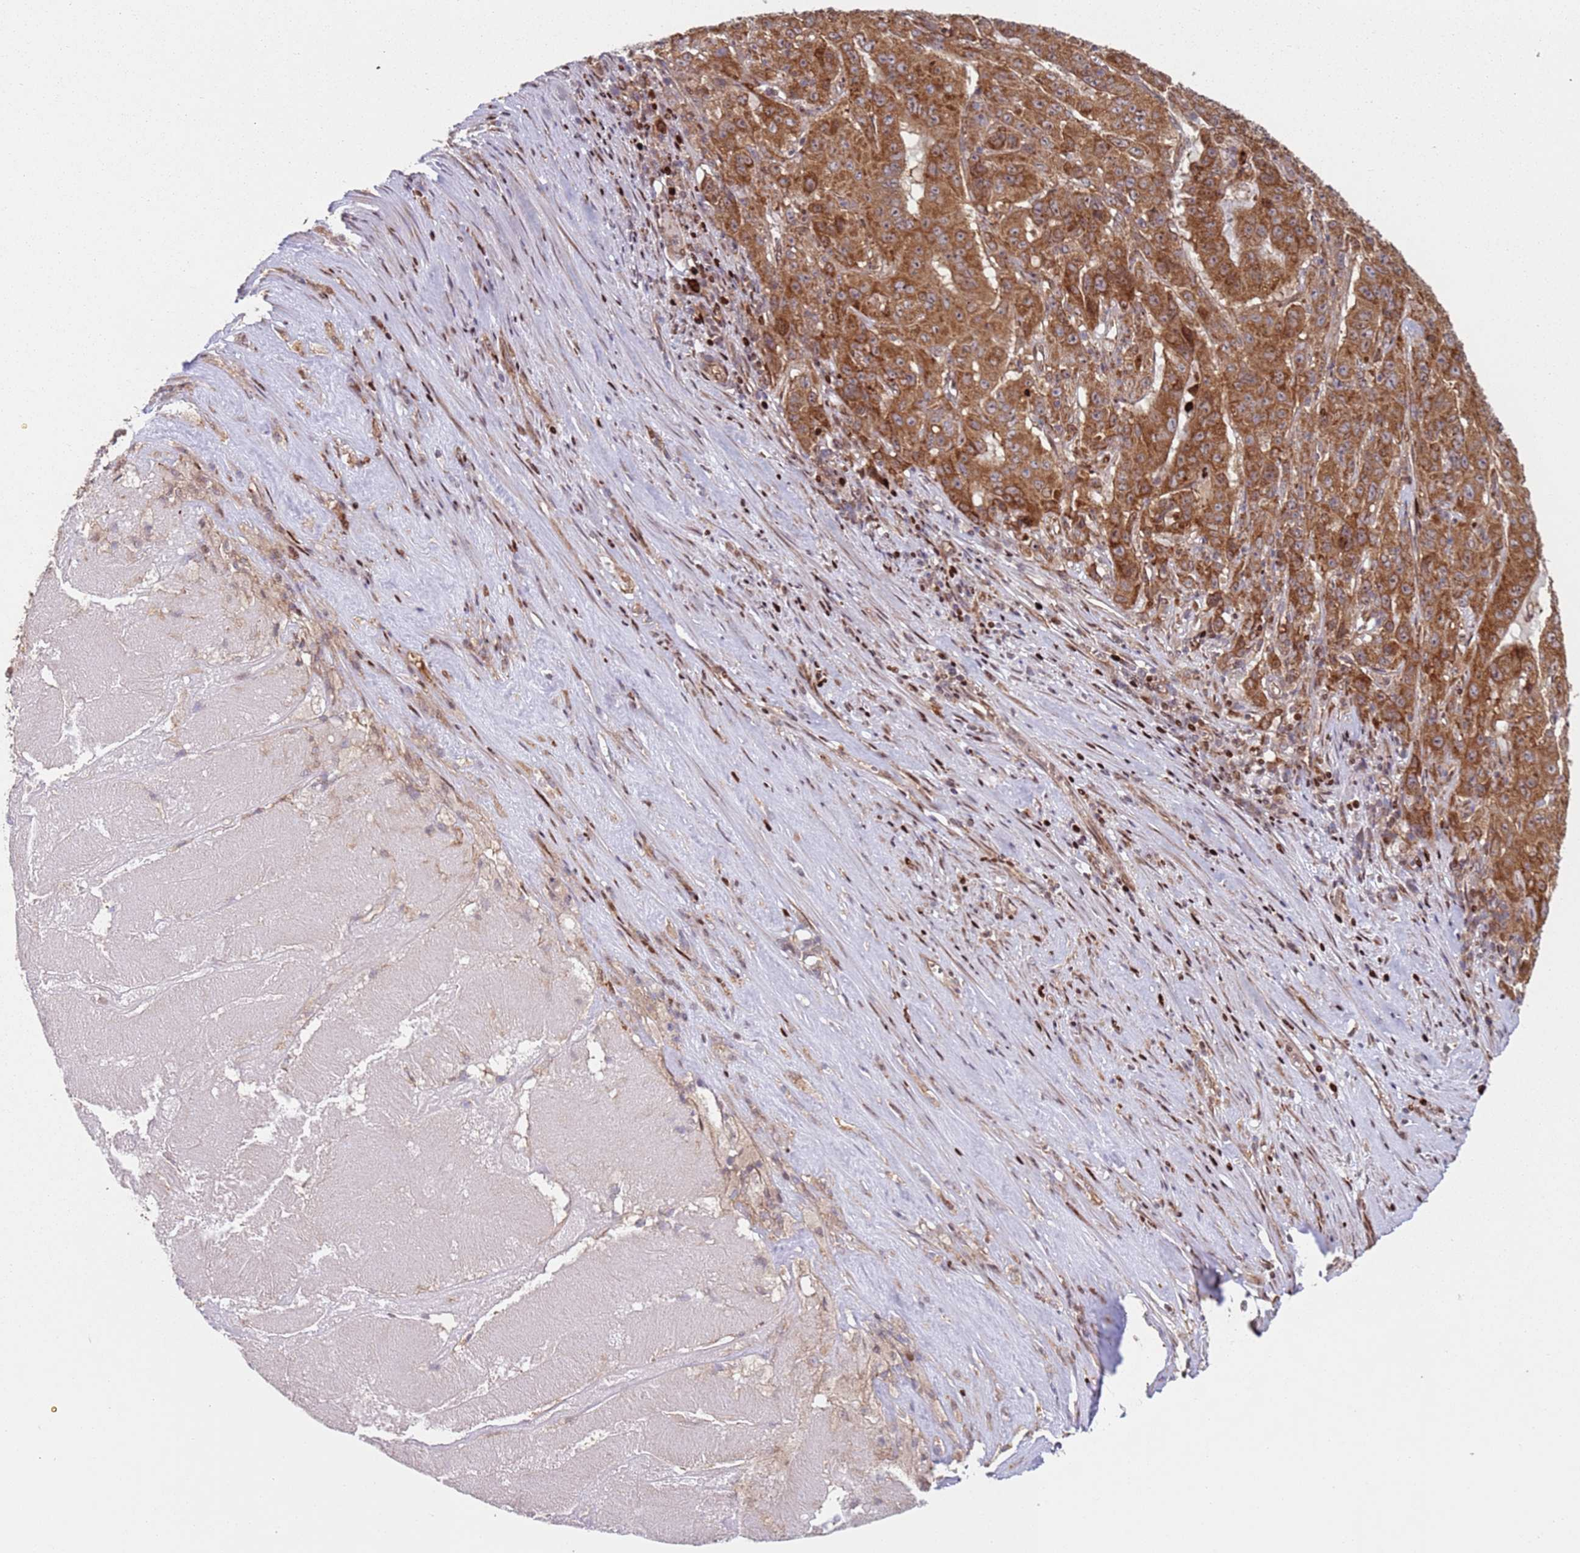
{"staining": {"intensity": "strong", "quantity": ">75%", "location": "cytoplasmic/membranous"}, "tissue": "pancreatic cancer", "cell_type": "Tumor cells", "image_type": "cancer", "snomed": [{"axis": "morphology", "description": "Adenocarcinoma, NOS"}, {"axis": "topography", "description": "Pancreas"}], "caption": "Immunohistochemical staining of human pancreatic adenocarcinoma displays strong cytoplasmic/membranous protein expression in about >75% of tumor cells. Using DAB (brown) and hematoxylin (blue) stains, captured at high magnification using brightfield microscopy.", "gene": "HNRNPLL", "patient": {"sex": "male", "age": 63}}